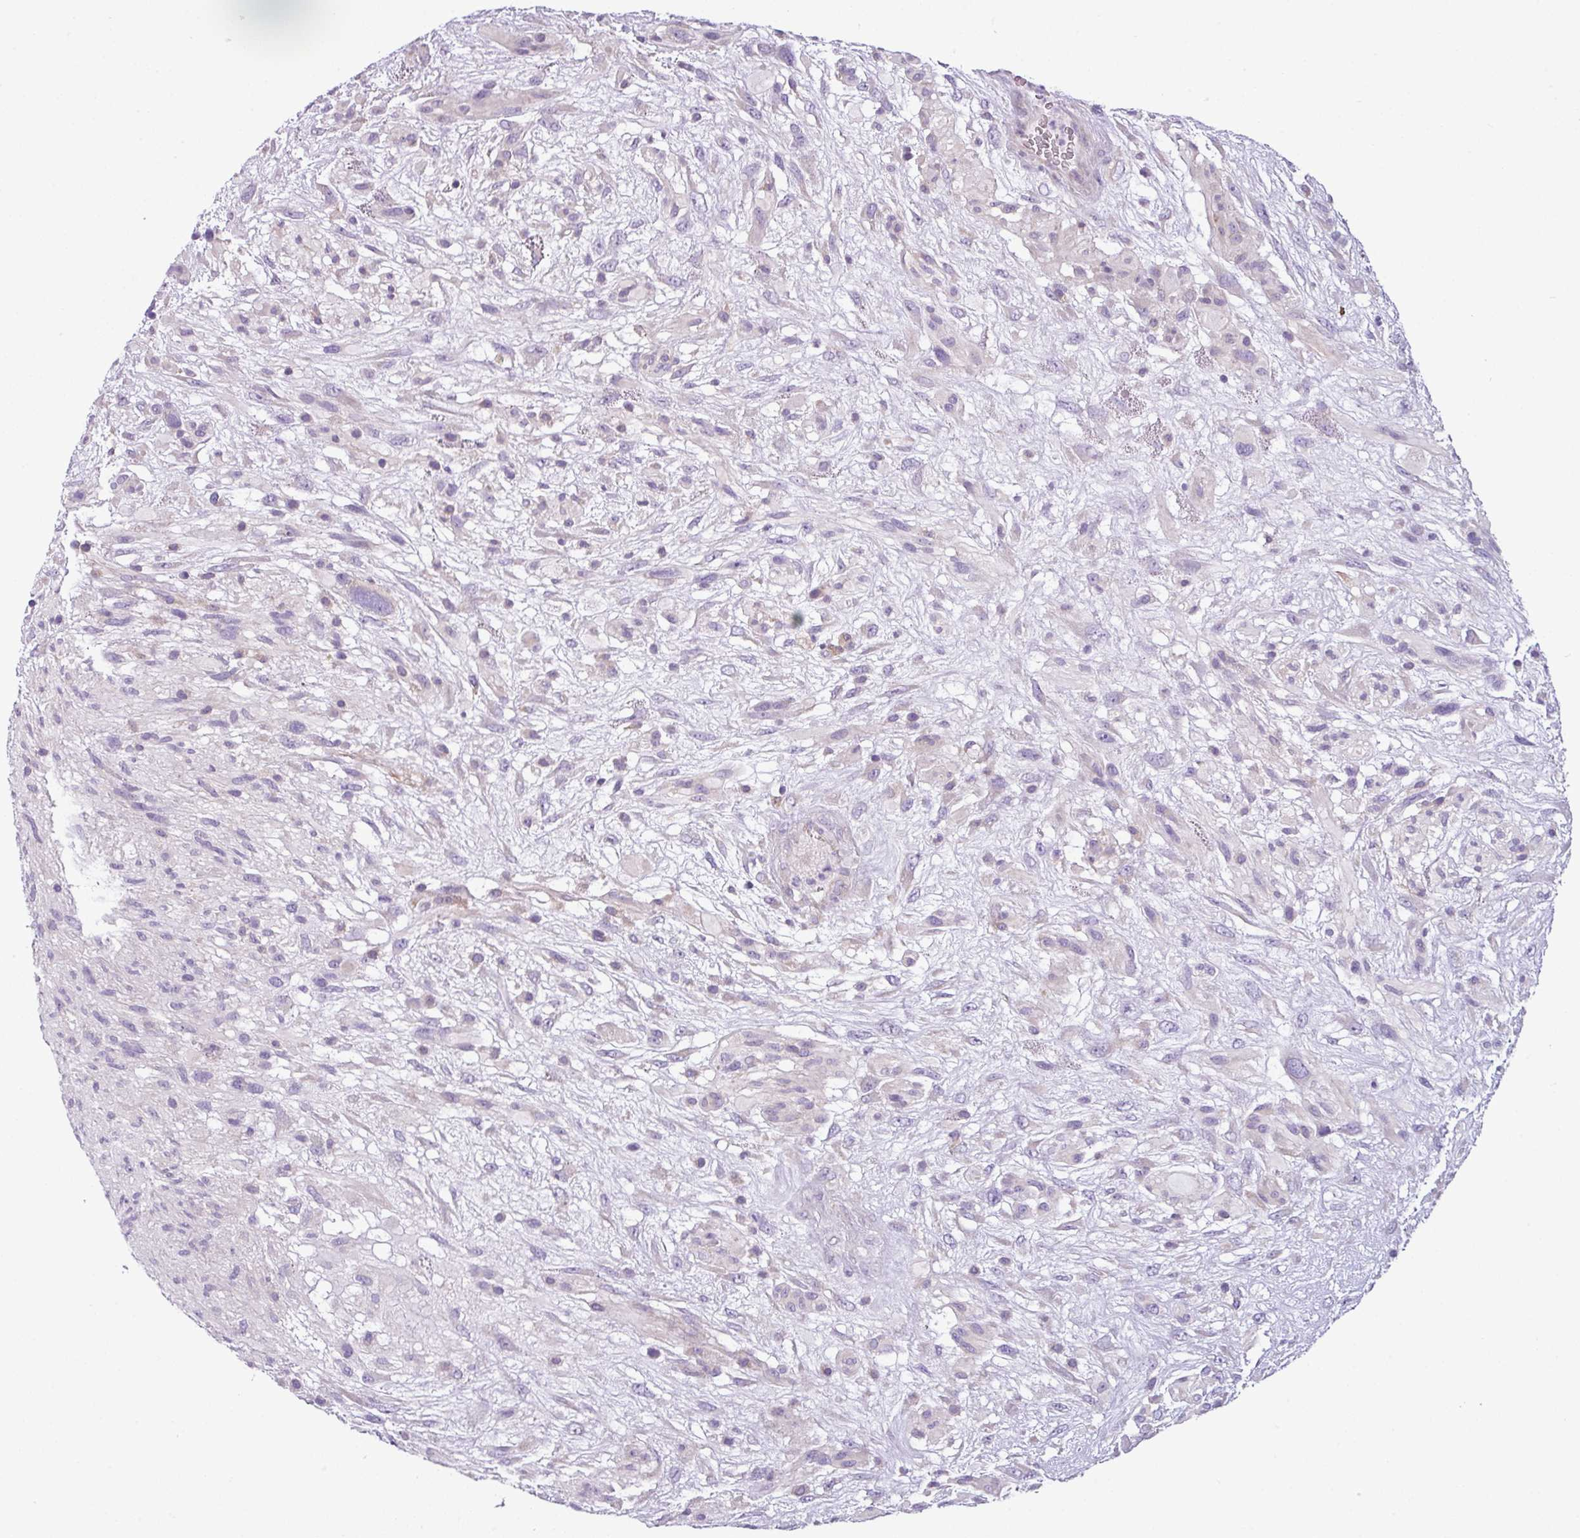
{"staining": {"intensity": "negative", "quantity": "none", "location": "none"}, "tissue": "glioma", "cell_type": "Tumor cells", "image_type": "cancer", "snomed": [{"axis": "morphology", "description": "Glioma, malignant, High grade"}, {"axis": "topography", "description": "Brain"}], "caption": "The immunohistochemistry micrograph has no significant expression in tumor cells of glioma tissue.", "gene": "TOR1AIP2", "patient": {"sex": "male", "age": 61}}